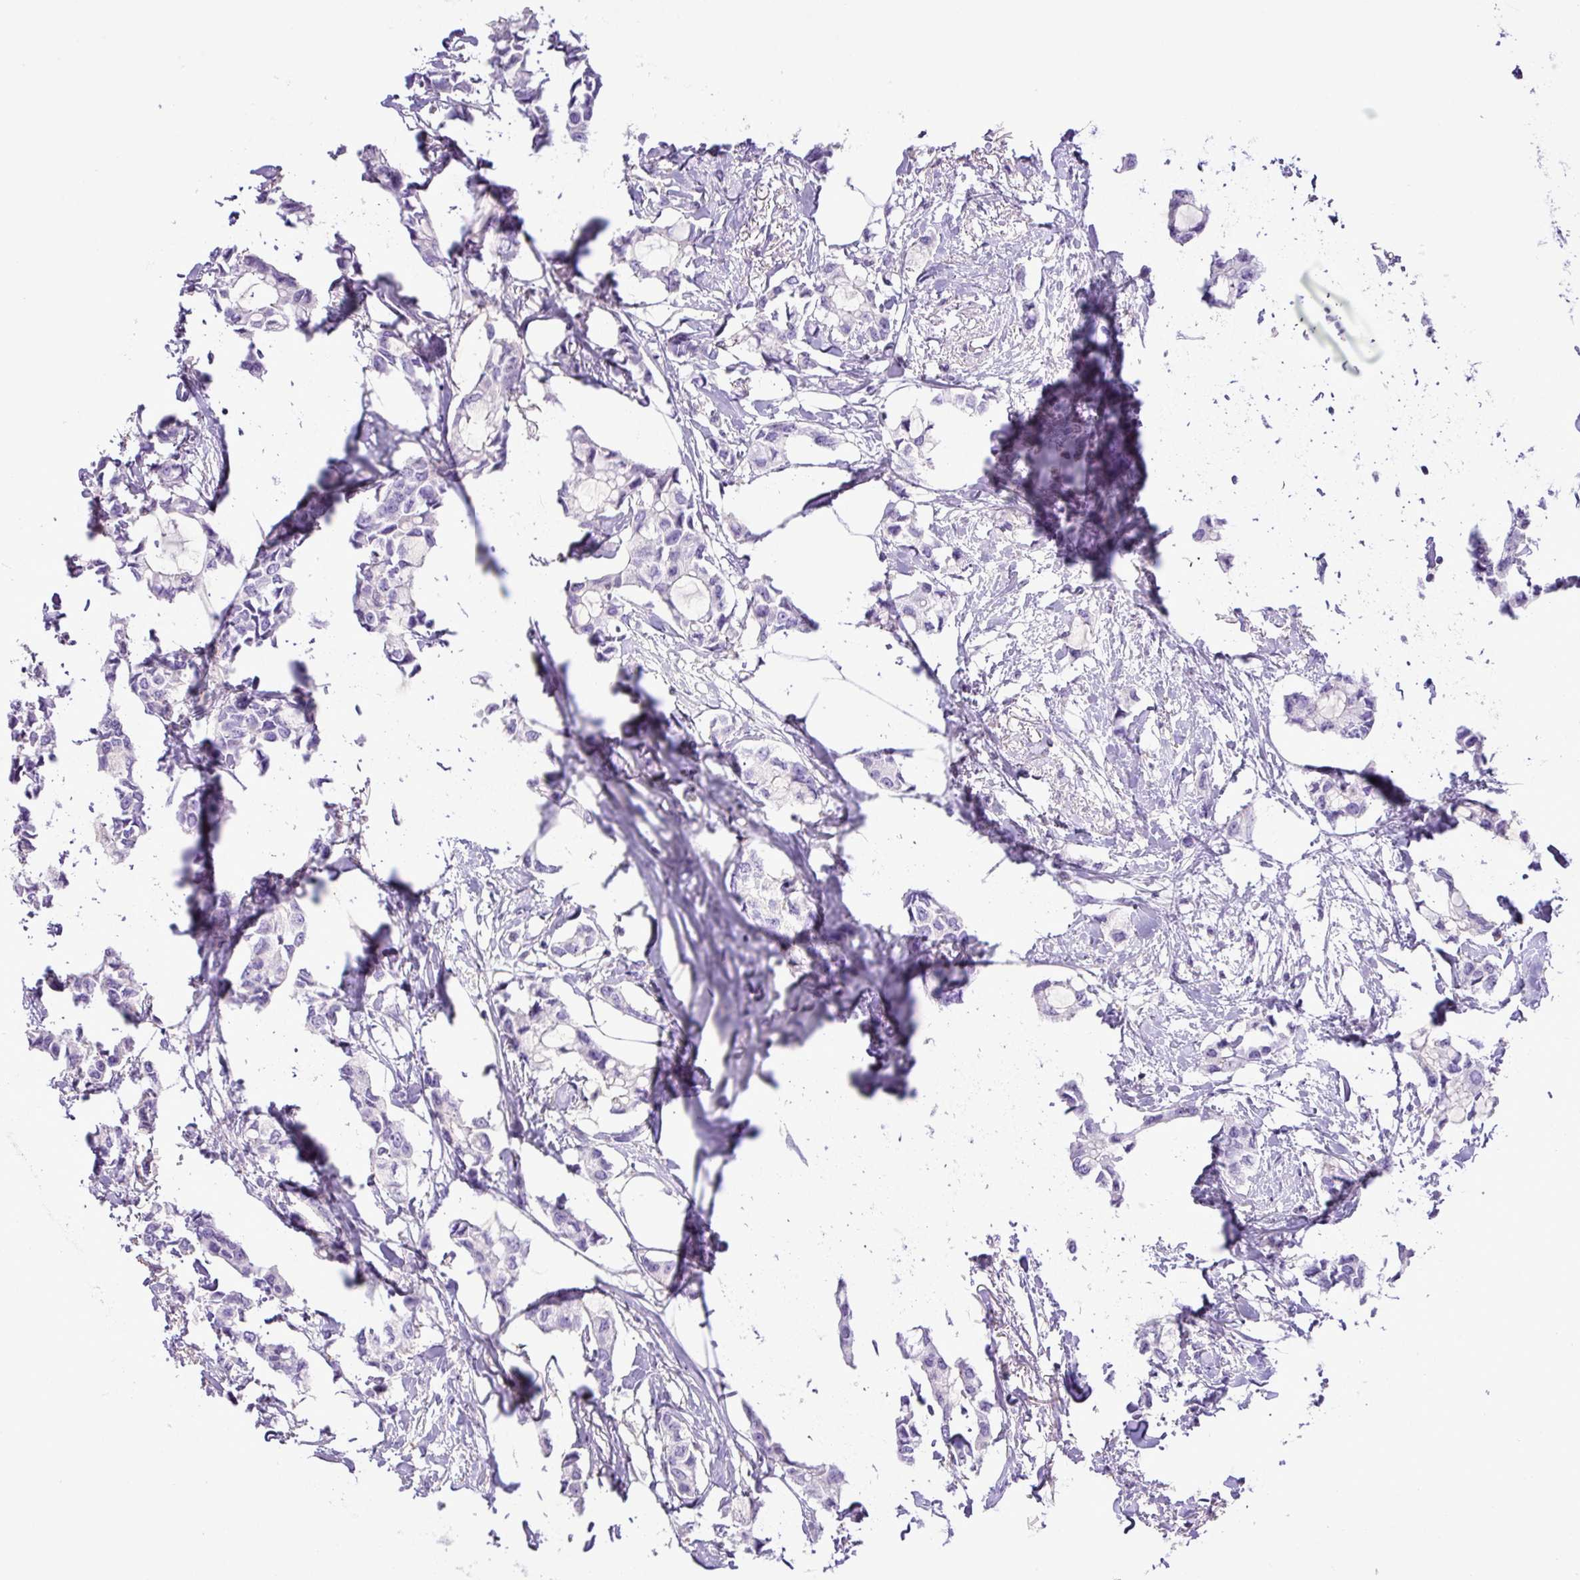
{"staining": {"intensity": "negative", "quantity": "none", "location": "none"}, "tissue": "breast cancer", "cell_type": "Tumor cells", "image_type": "cancer", "snomed": [{"axis": "morphology", "description": "Duct carcinoma"}, {"axis": "topography", "description": "Breast"}], "caption": "Human infiltrating ductal carcinoma (breast) stained for a protein using immunohistochemistry shows no positivity in tumor cells.", "gene": "ZNF334", "patient": {"sex": "female", "age": 73}}